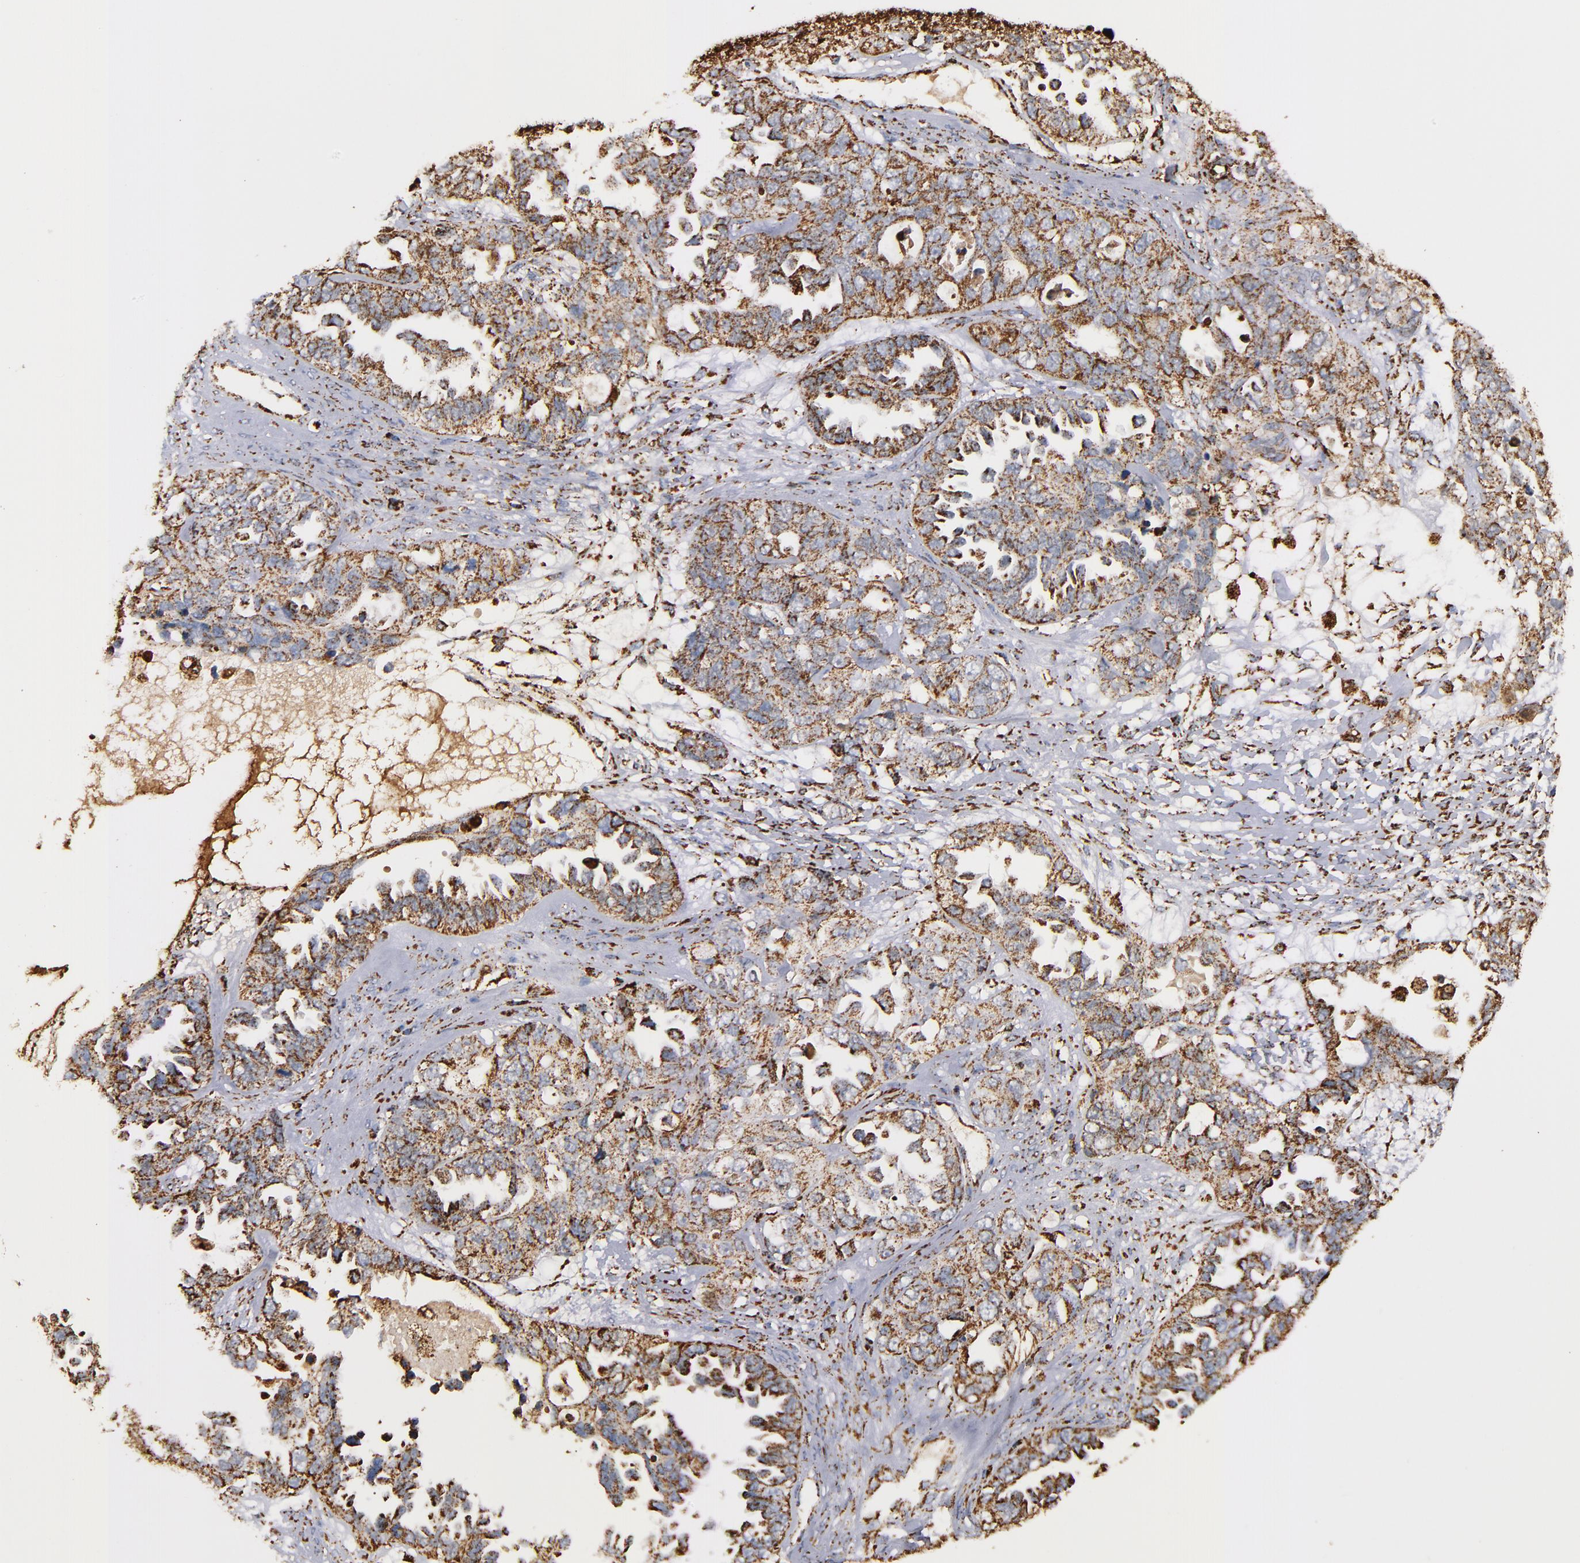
{"staining": {"intensity": "moderate", "quantity": ">75%", "location": "cytoplasmic/membranous"}, "tissue": "ovarian cancer", "cell_type": "Tumor cells", "image_type": "cancer", "snomed": [{"axis": "morphology", "description": "Cystadenocarcinoma, serous, NOS"}, {"axis": "topography", "description": "Ovary"}], "caption": "DAB (3,3'-diaminobenzidine) immunohistochemical staining of ovarian cancer reveals moderate cytoplasmic/membranous protein expression in approximately >75% of tumor cells.", "gene": "SOD2", "patient": {"sex": "female", "age": 82}}